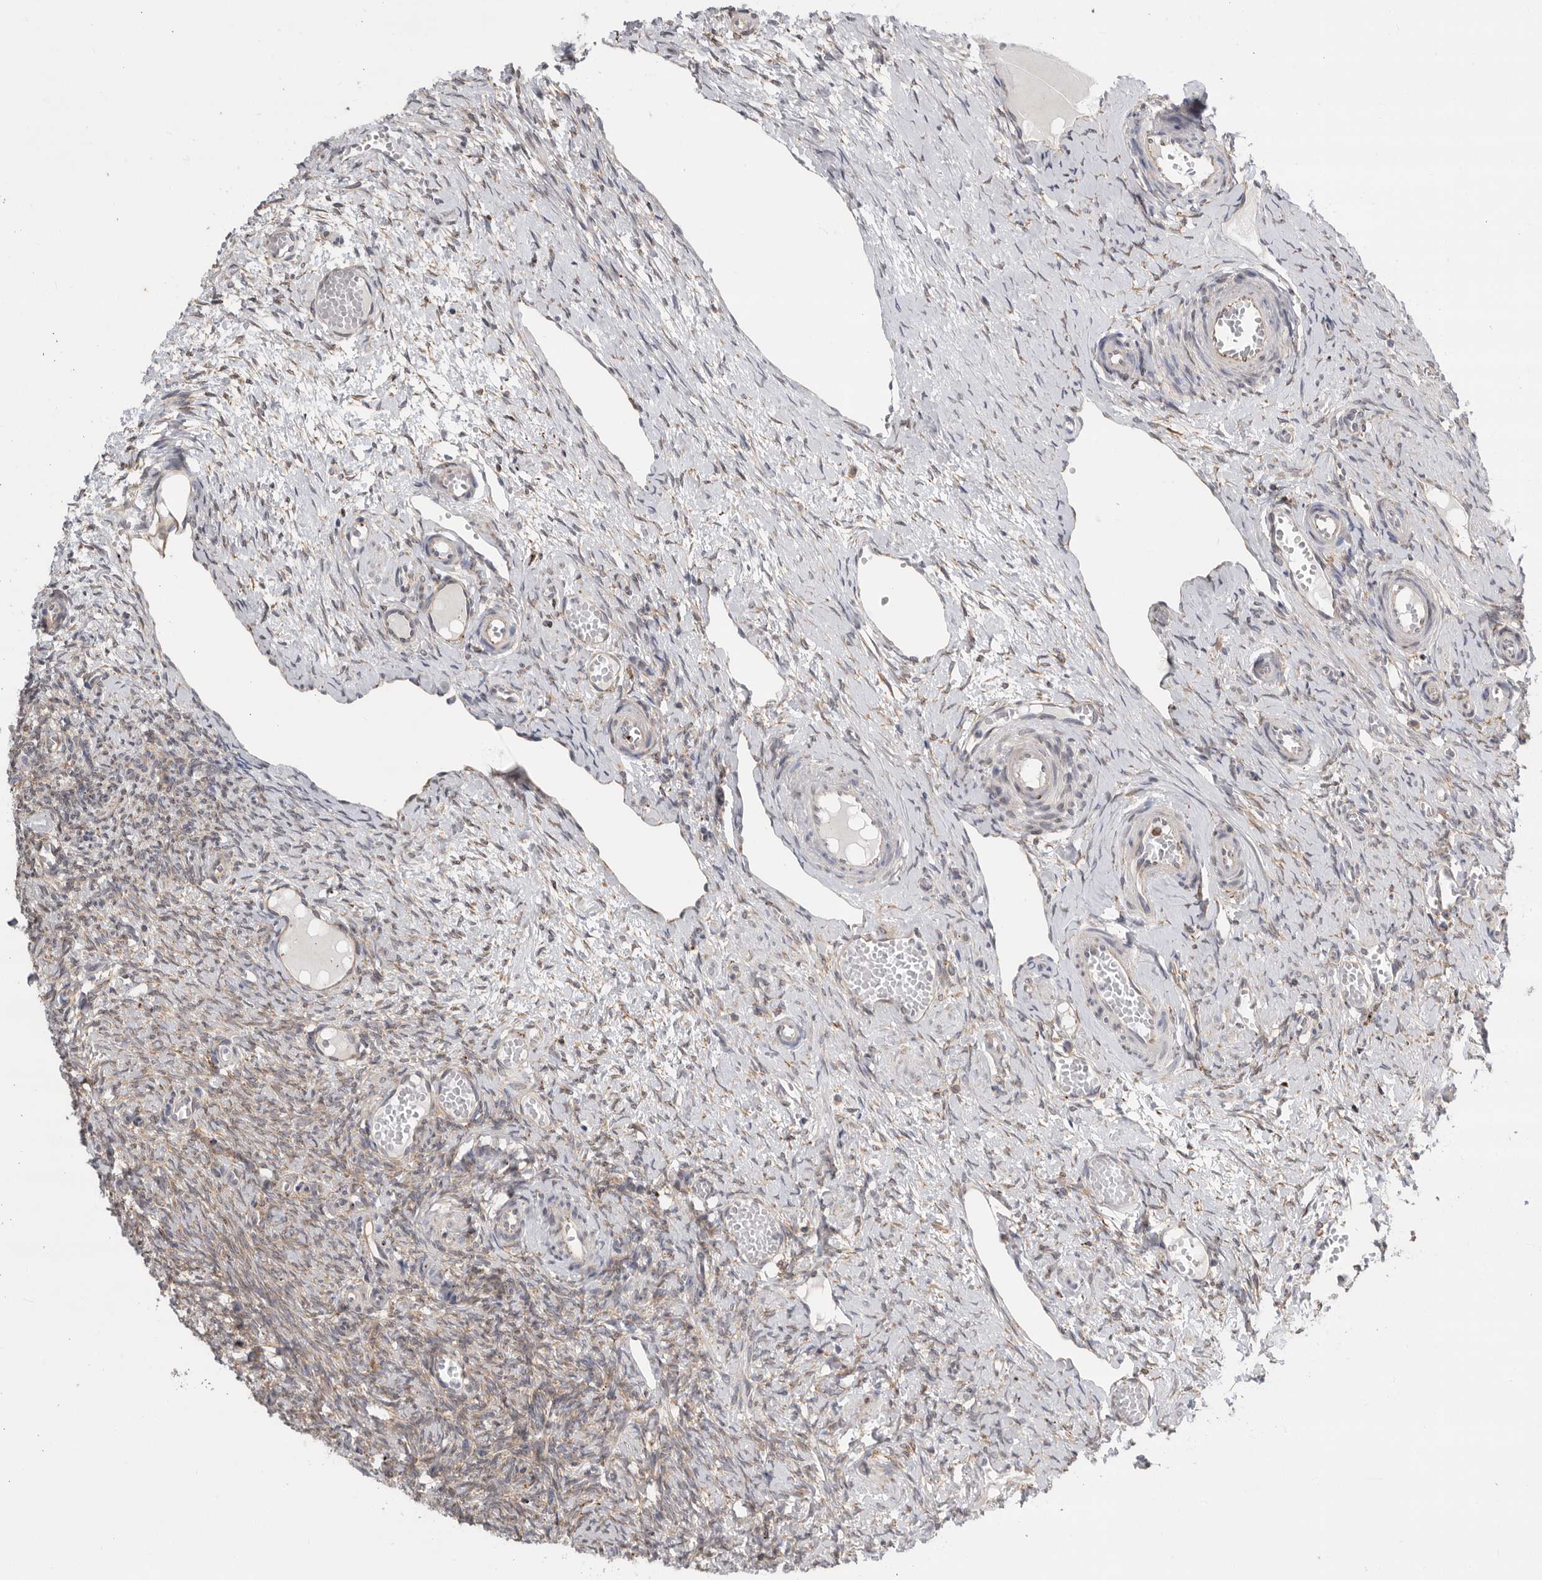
{"staining": {"intensity": "moderate", "quantity": ">75%", "location": "cytoplasmic/membranous"}, "tissue": "ovary", "cell_type": "Follicle cells", "image_type": "normal", "snomed": [{"axis": "morphology", "description": "Adenocarcinoma, NOS"}, {"axis": "topography", "description": "Endometrium"}], "caption": "Protein staining by immunohistochemistry (IHC) exhibits moderate cytoplasmic/membranous staining in about >75% of follicle cells in normal ovary.", "gene": "GANAB", "patient": {"sex": "female", "age": 32}}